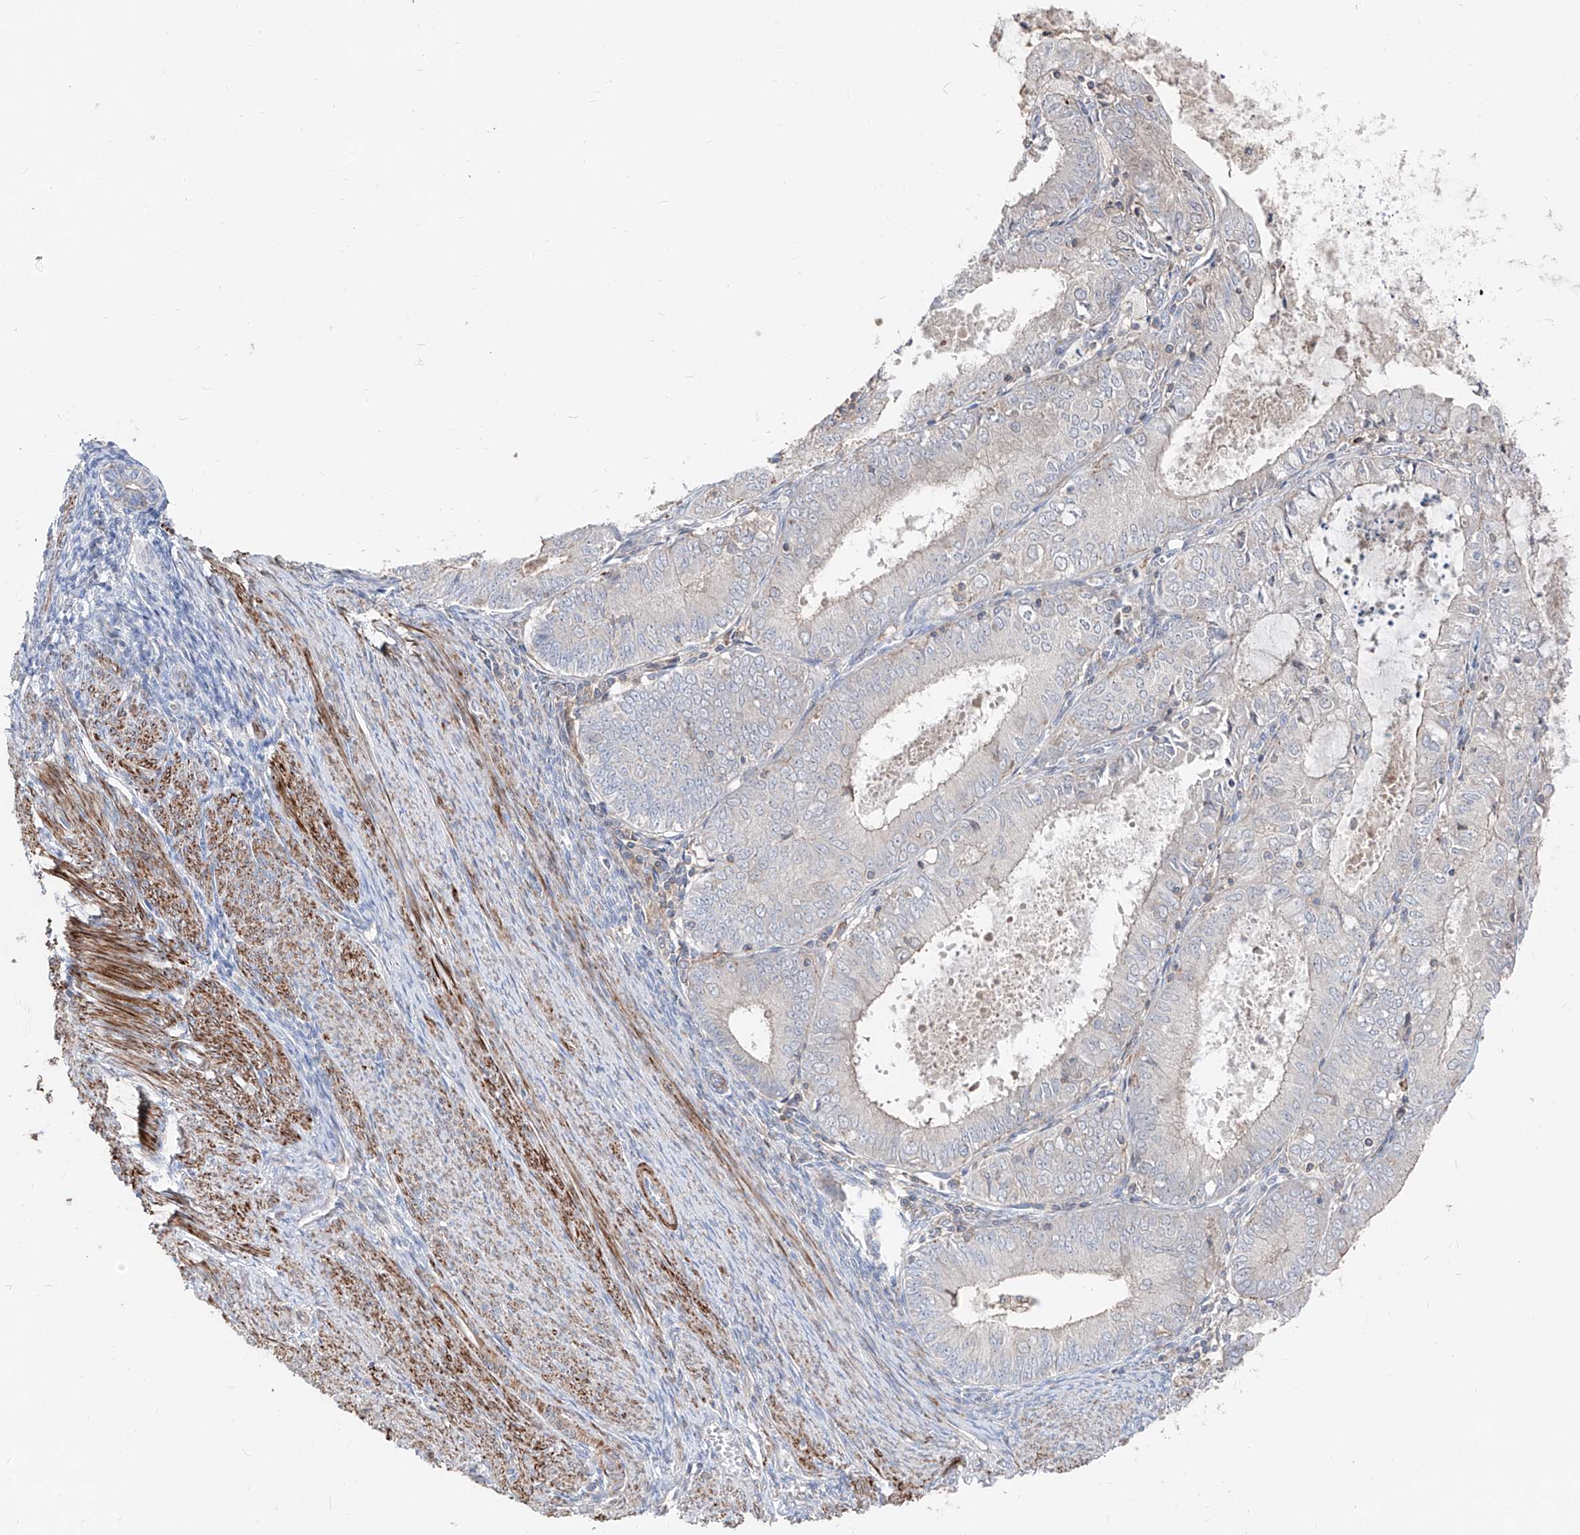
{"staining": {"intensity": "negative", "quantity": "none", "location": "none"}, "tissue": "endometrial cancer", "cell_type": "Tumor cells", "image_type": "cancer", "snomed": [{"axis": "morphology", "description": "Adenocarcinoma, NOS"}, {"axis": "topography", "description": "Endometrium"}], "caption": "Immunohistochemistry (IHC) histopathology image of neoplastic tissue: human endometrial cancer stained with DAB exhibits no significant protein expression in tumor cells.", "gene": "UFD1", "patient": {"sex": "female", "age": 57}}